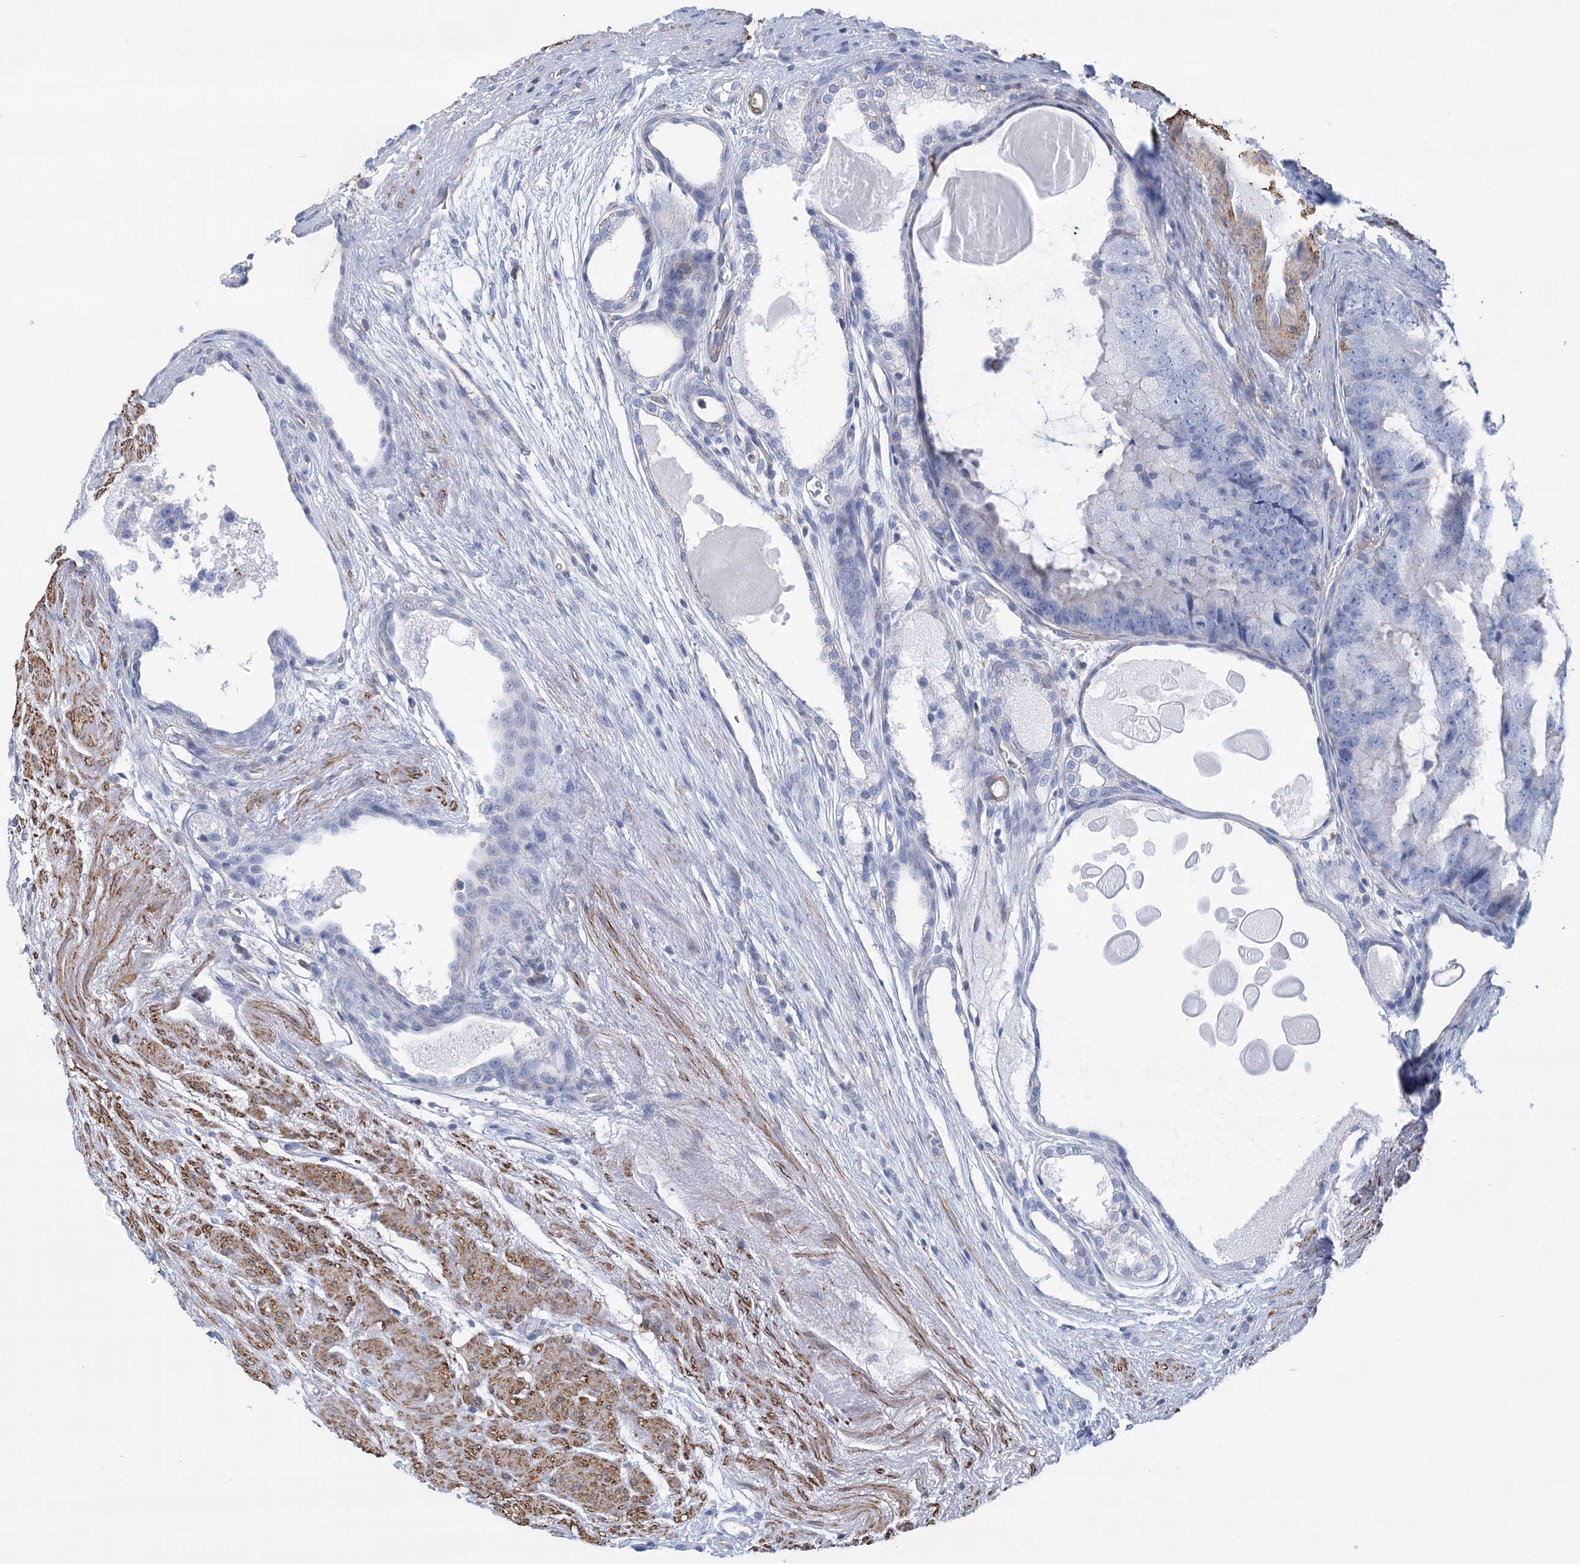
{"staining": {"intensity": "negative", "quantity": "none", "location": "none"}, "tissue": "prostate cancer", "cell_type": "Tumor cells", "image_type": "cancer", "snomed": [{"axis": "morphology", "description": "Adenocarcinoma, High grade"}, {"axis": "topography", "description": "Prostate"}], "caption": "This is an immunohistochemistry (IHC) histopathology image of prostate cancer (high-grade adenocarcinoma). There is no positivity in tumor cells.", "gene": "C11orf21", "patient": {"sex": "male", "age": 70}}